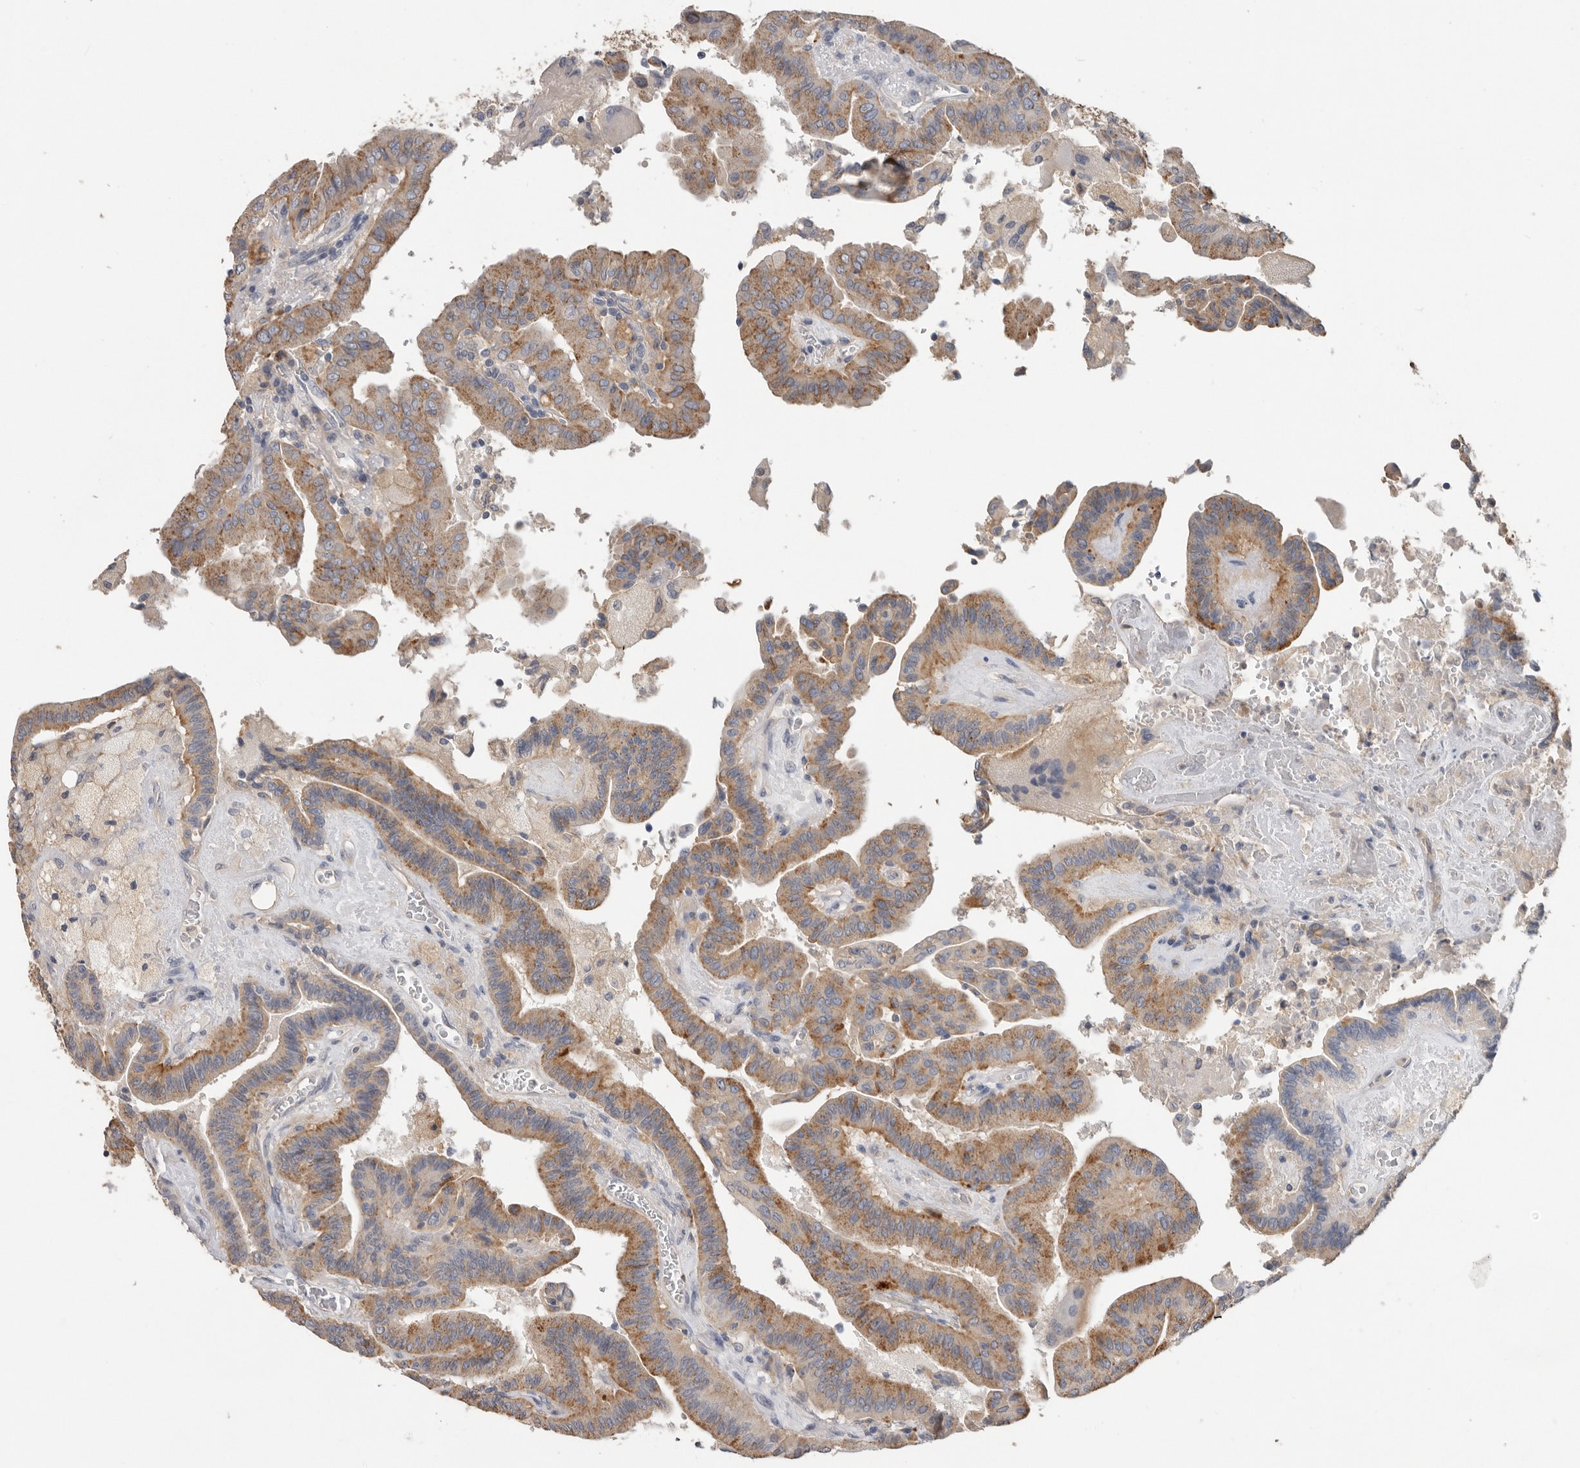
{"staining": {"intensity": "moderate", "quantity": ">75%", "location": "cytoplasmic/membranous"}, "tissue": "thyroid cancer", "cell_type": "Tumor cells", "image_type": "cancer", "snomed": [{"axis": "morphology", "description": "Papillary adenocarcinoma, NOS"}, {"axis": "topography", "description": "Thyroid gland"}], "caption": "Tumor cells exhibit medium levels of moderate cytoplasmic/membranous staining in about >75% of cells in thyroid papillary adenocarcinoma. The staining is performed using DAB brown chromogen to label protein expression. The nuclei are counter-stained blue using hematoxylin.", "gene": "WDTC1", "patient": {"sex": "male", "age": 33}}